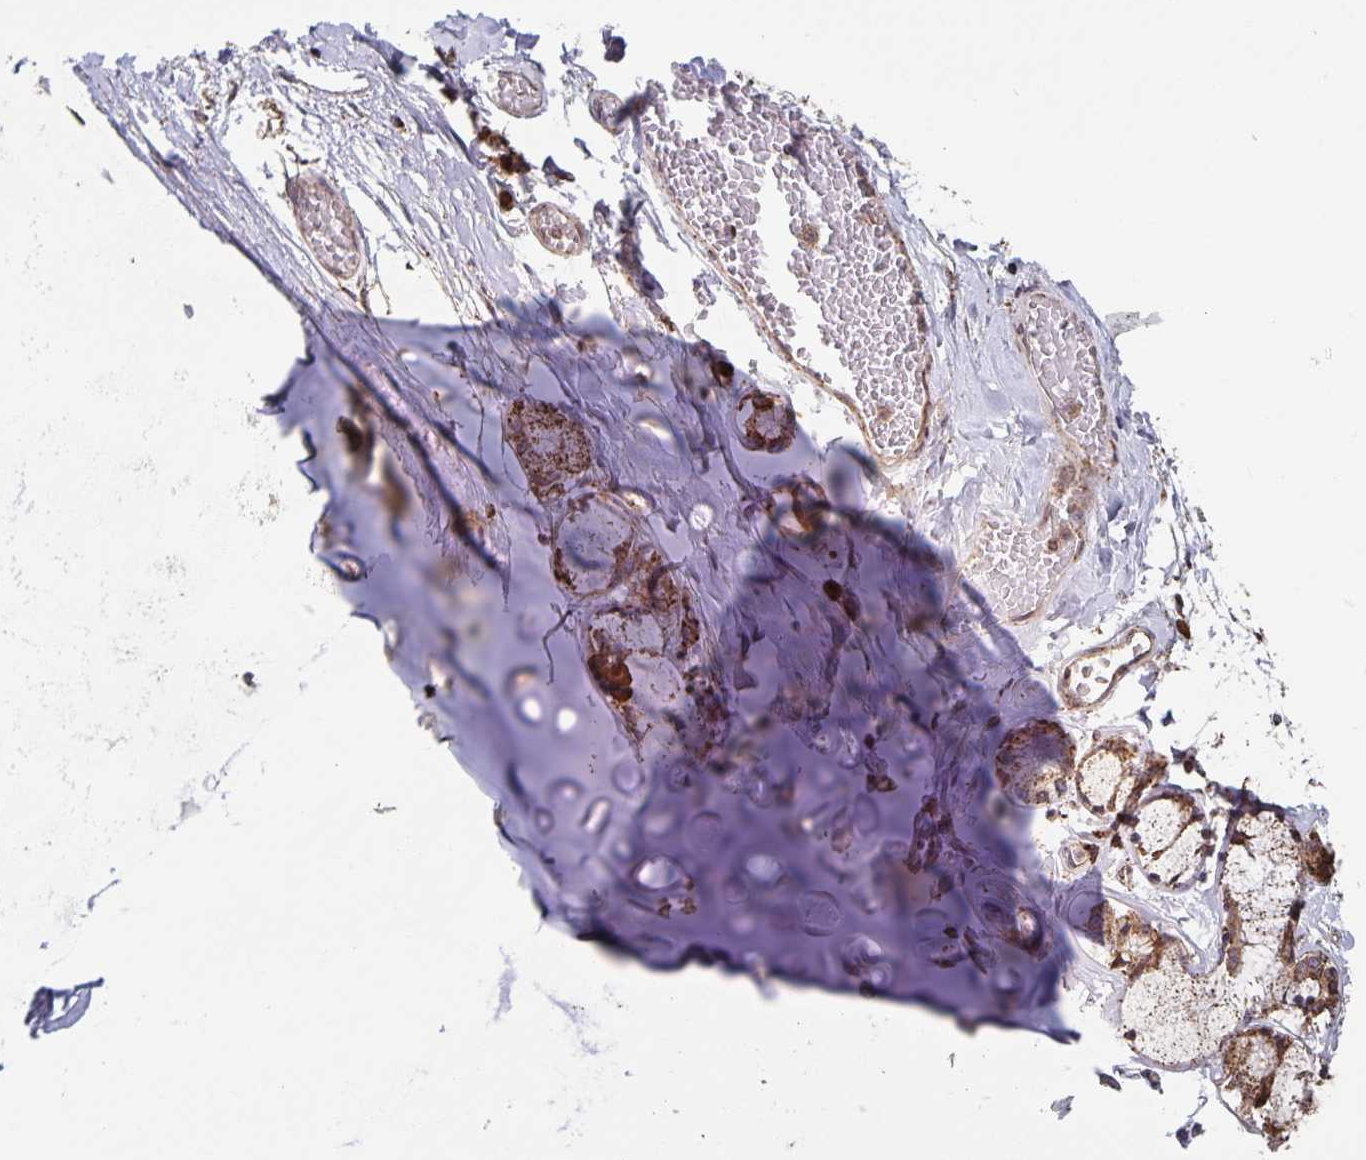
{"staining": {"intensity": "negative", "quantity": "none", "location": "none"}, "tissue": "soft tissue", "cell_type": "Chondrocytes", "image_type": "normal", "snomed": [{"axis": "morphology", "description": "Normal tissue, NOS"}, {"axis": "topography", "description": "Cartilage tissue"}, {"axis": "topography", "description": "Bronchus"}, {"axis": "topography", "description": "Peripheral nerve tissue"}], "caption": "High power microscopy photomicrograph of an IHC micrograph of benign soft tissue, revealing no significant expression in chondrocytes.", "gene": "ACACA", "patient": {"sex": "male", "age": 67}}